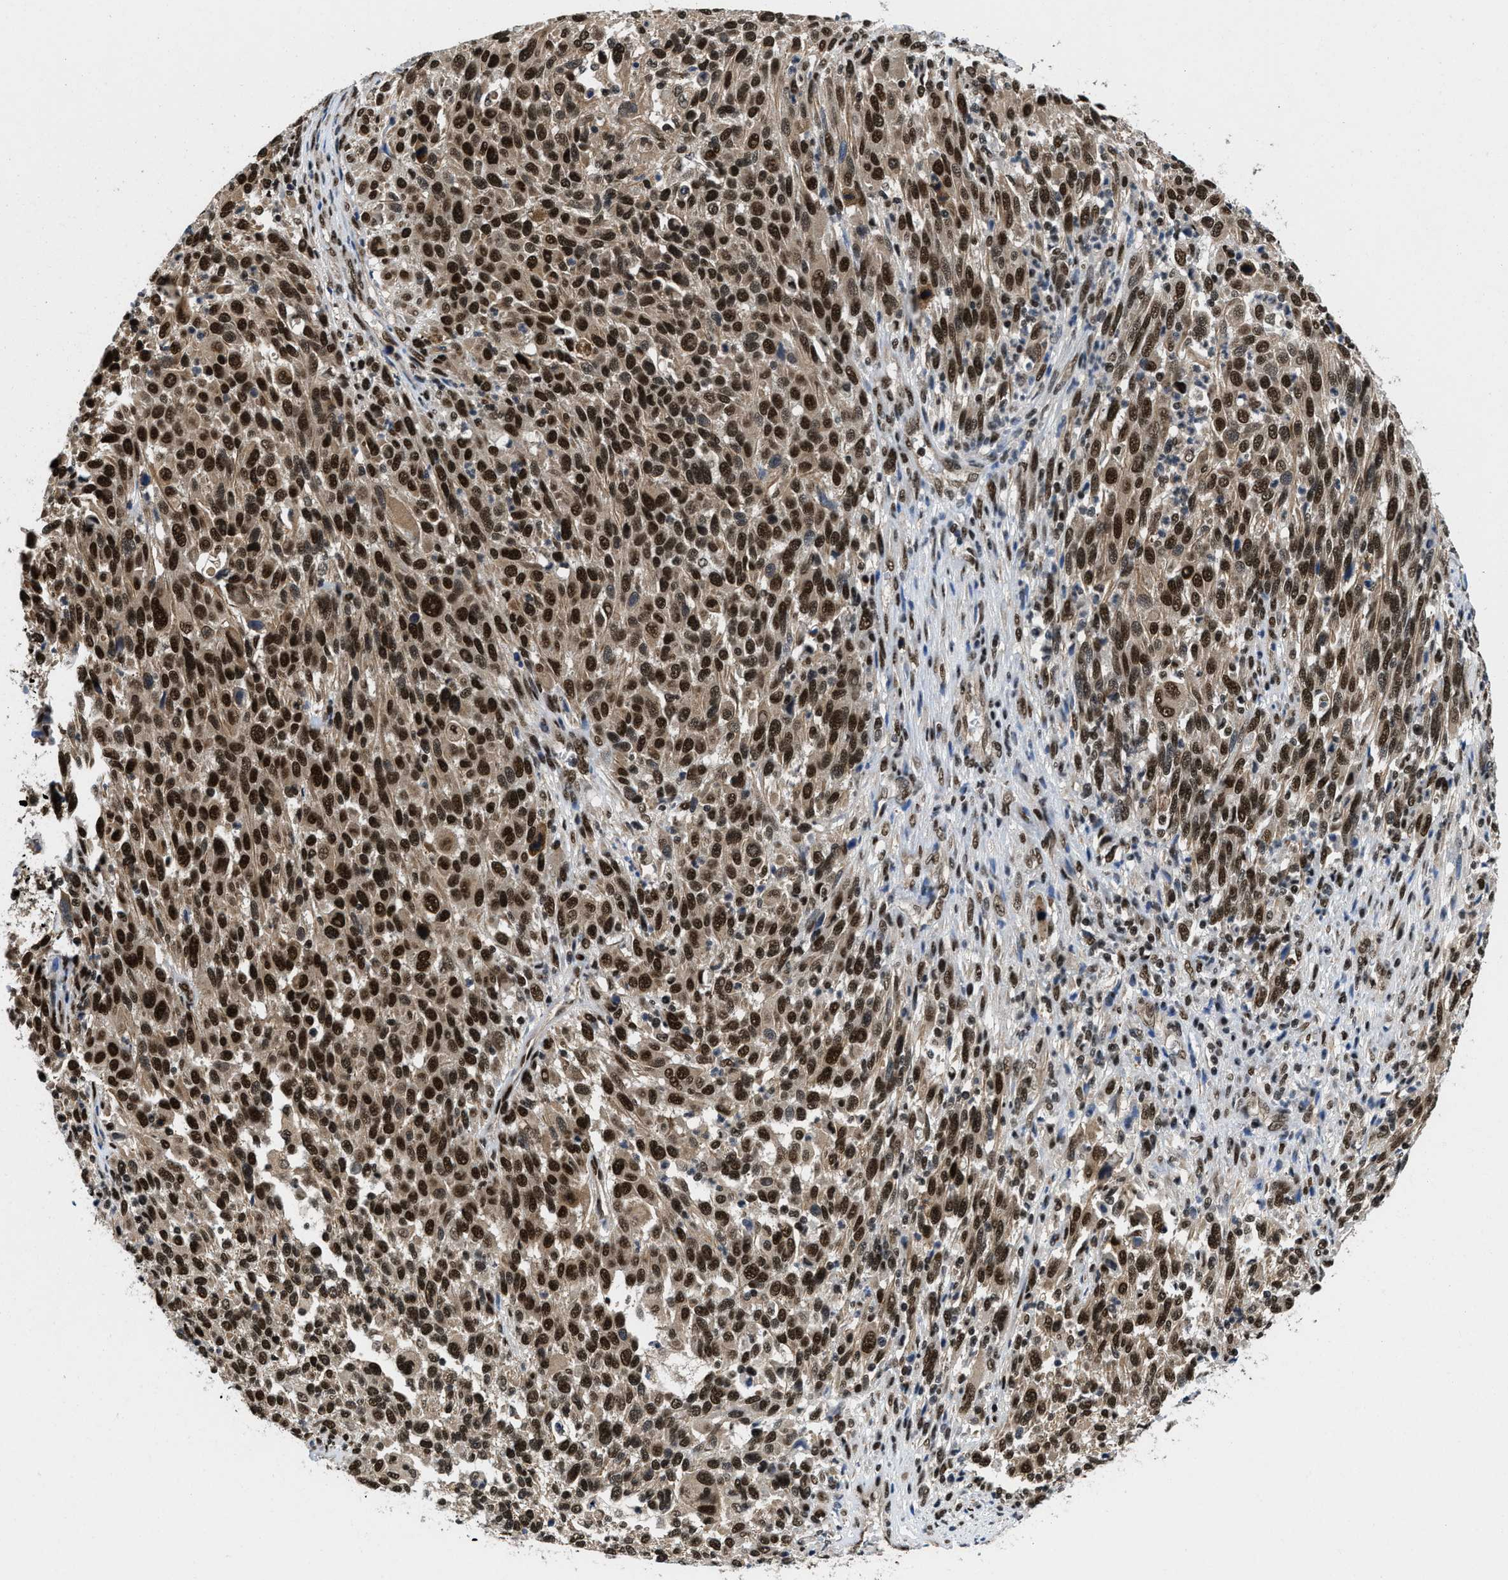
{"staining": {"intensity": "strong", "quantity": ">75%", "location": "nuclear"}, "tissue": "melanoma", "cell_type": "Tumor cells", "image_type": "cancer", "snomed": [{"axis": "morphology", "description": "Malignant melanoma, Metastatic site"}, {"axis": "topography", "description": "Lymph node"}], "caption": "This is a micrograph of immunohistochemistry staining of malignant melanoma (metastatic site), which shows strong staining in the nuclear of tumor cells.", "gene": "SAFB", "patient": {"sex": "male", "age": 61}}